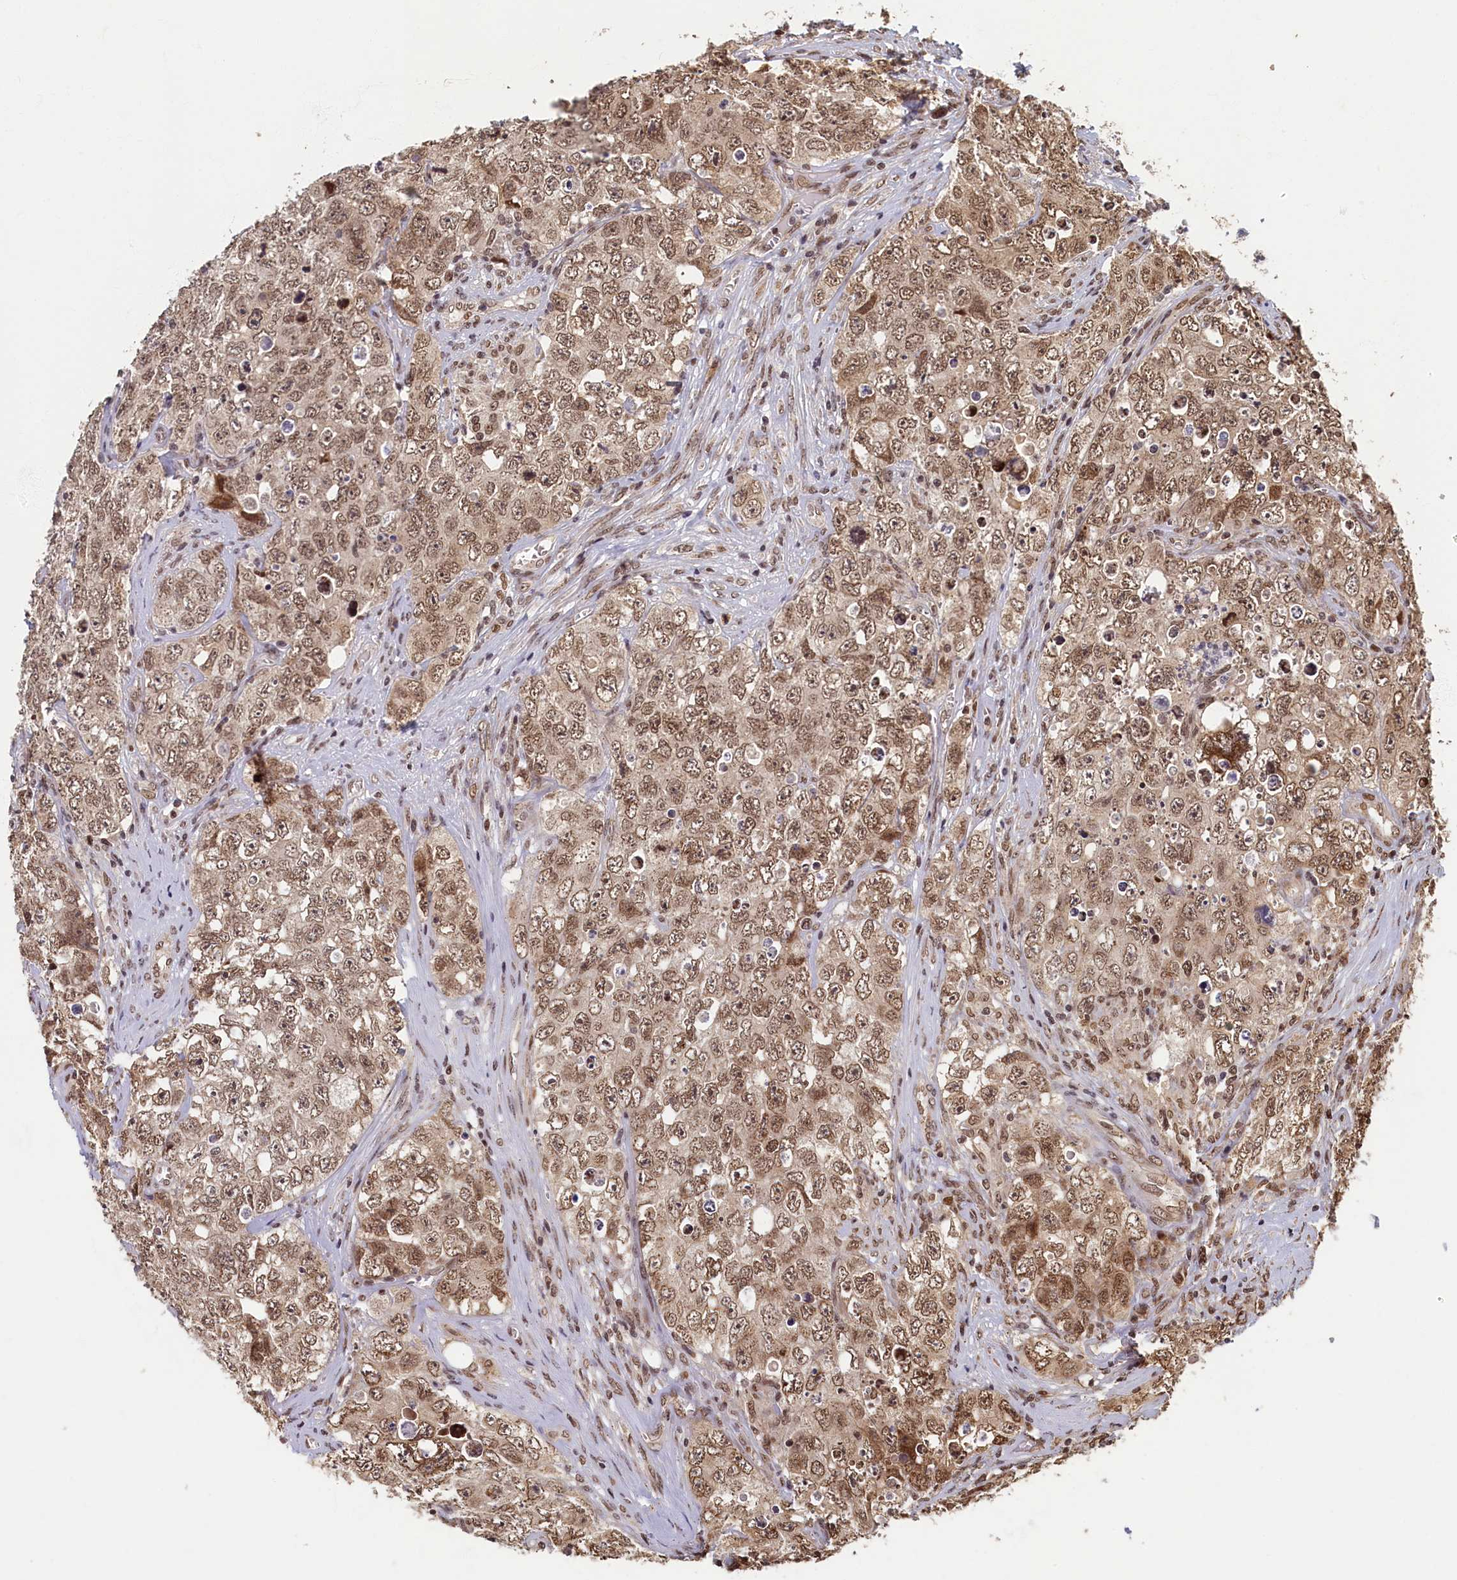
{"staining": {"intensity": "moderate", "quantity": ">75%", "location": "cytoplasmic/membranous,nuclear"}, "tissue": "testis cancer", "cell_type": "Tumor cells", "image_type": "cancer", "snomed": [{"axis": "morphology", "description": "Seminoma, NOS"}, {"axis": "morphology", "description": "Carcinoma, Embryonal, NOS"}, {"axis": "topography", "description": "Testis"}], "caption": "Protein positivity by IHC displays moderate cytoplasmic/membranous and nuclear staining in about >75% of tumor cells in embryonal carcinoma (testis). Nuclei are stained in blue.", "gene": "CKAP2L", "patient": {"sex": "male", "age": 43}}